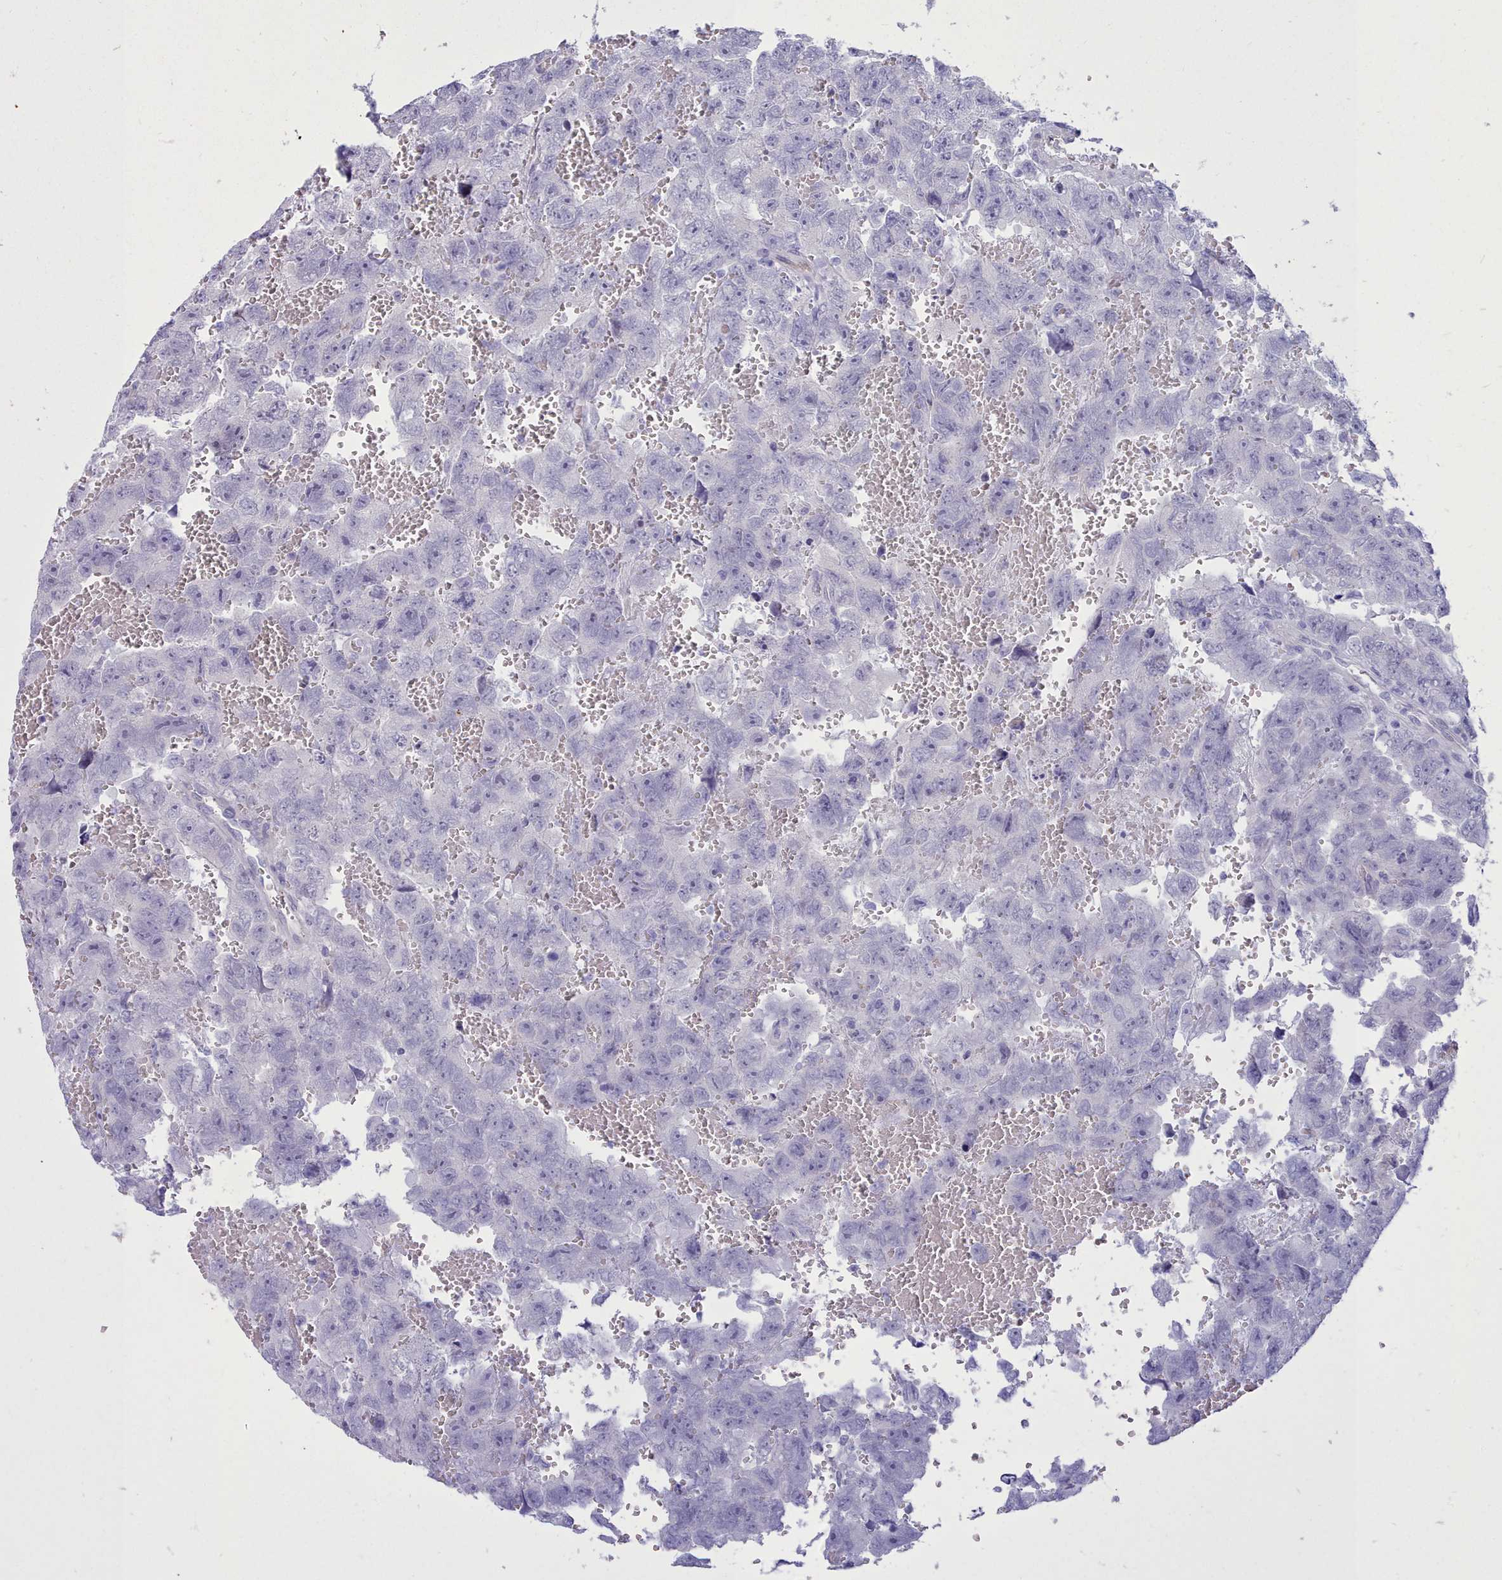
{"staining": {"intensity": "negative", "quantity": "none", "location": "none"}, "tissue": "testis cancer", "cell_type": "Tumor cells", "image_type": "cancer", "snomed": [{"axis": "morphology", "description": "Carcinoma, Embryonal, NOS"}, {"axis": "topography", "description": "Testis"}], "caption": "High magnification brightfield microscopy of testis cancer stained with DAB (brown) and counterstained with hematoxylin (blue): tumor cells show no significant positivity.", "gene": "TMEM253", "patient": {"sex": "male", "age": 45}}